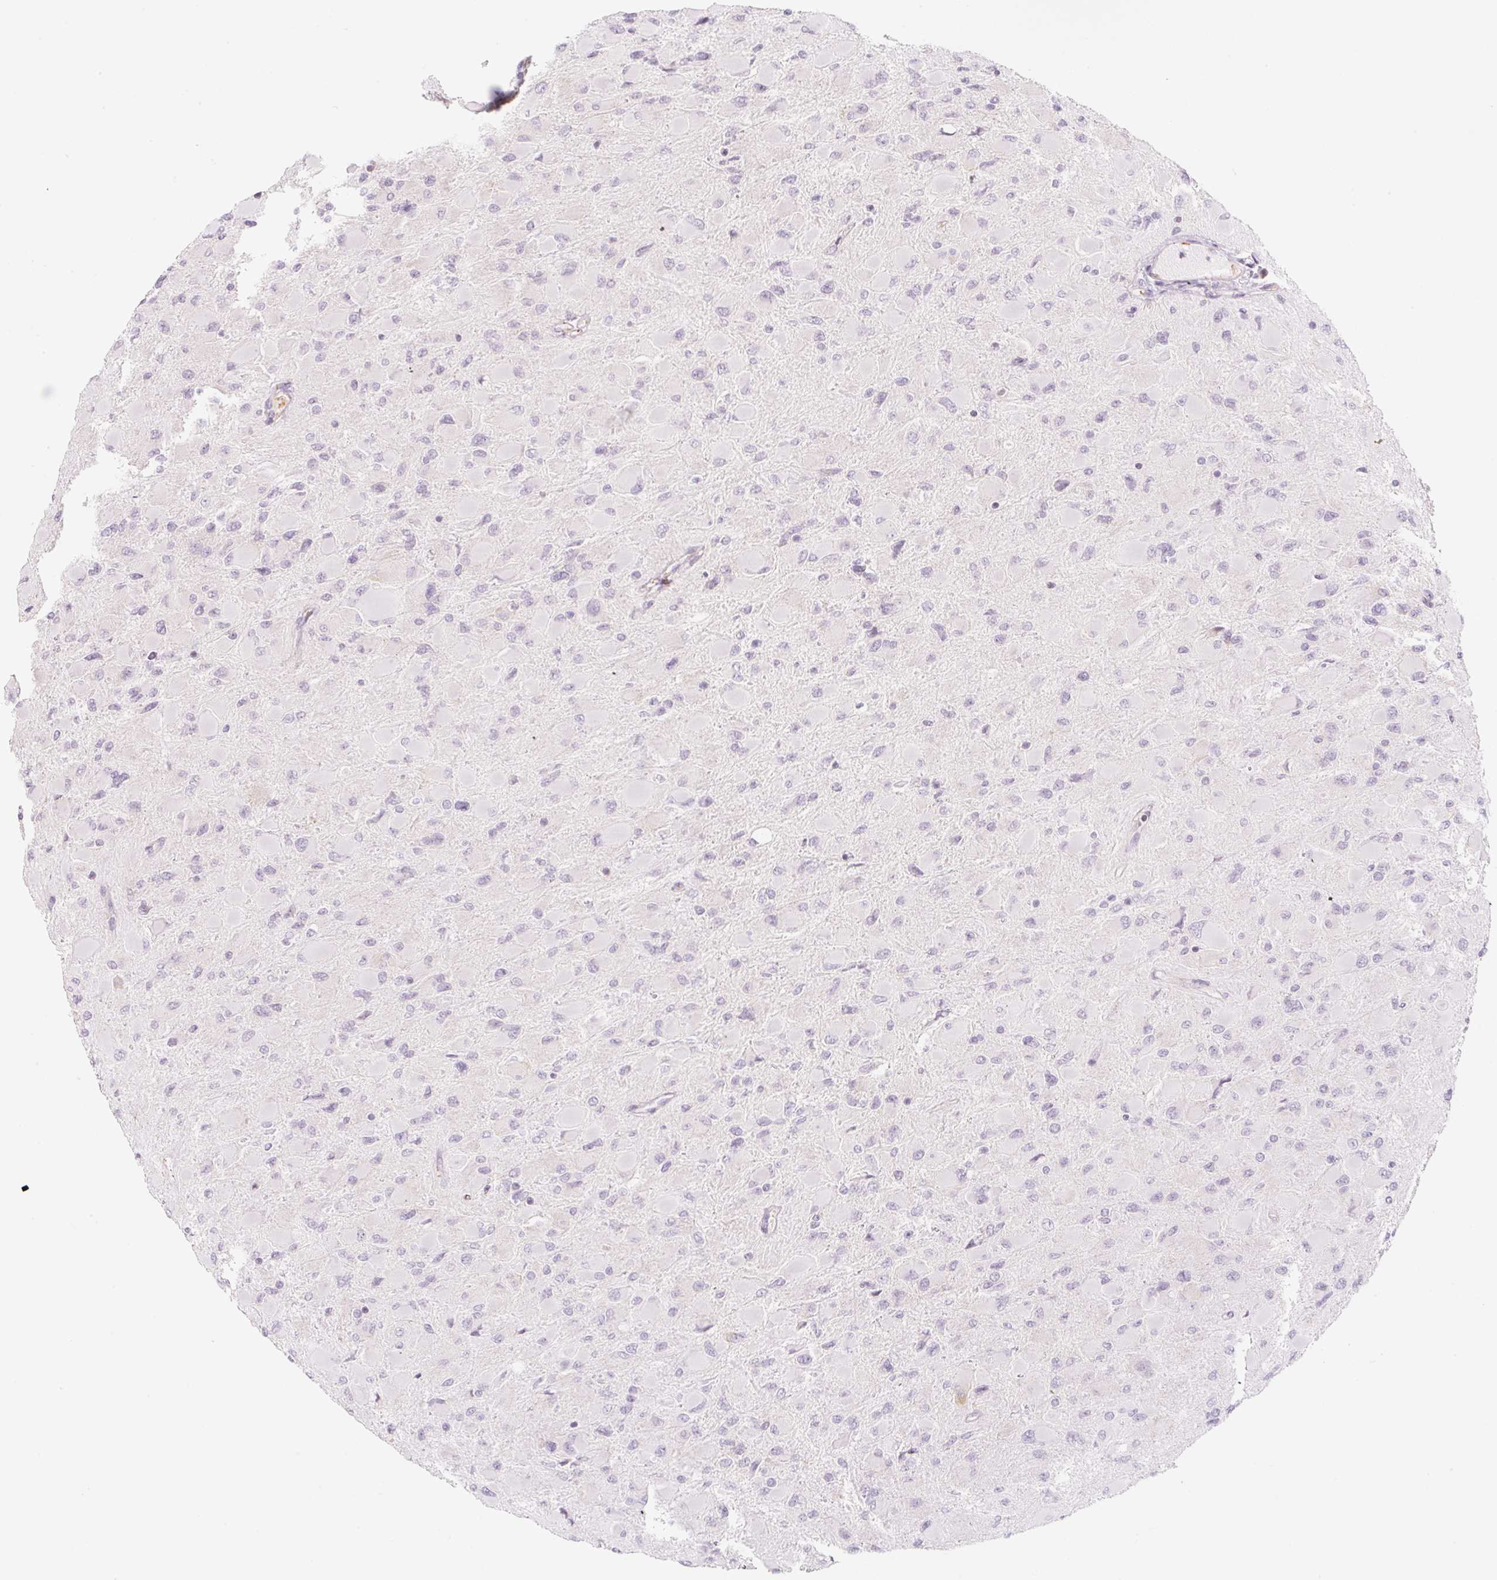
{"staining": {"intensity": "negative", "quantity": "none", "location": "none"}, "tissue": "glioma", "cell_type": "Tumor cells", "image_type": "cancer", "snomed": [{"axis": "morphology", "description": "Glioma, malignant, High grade"}, {"axis": "topography", "description": "Cerebral cortex"}], "caption": "There is no significant positivity in tumor cells of malignant high-grade glioma.", "gene": "CASKIN1", "patient": {"sex": "female", "age": 36}}